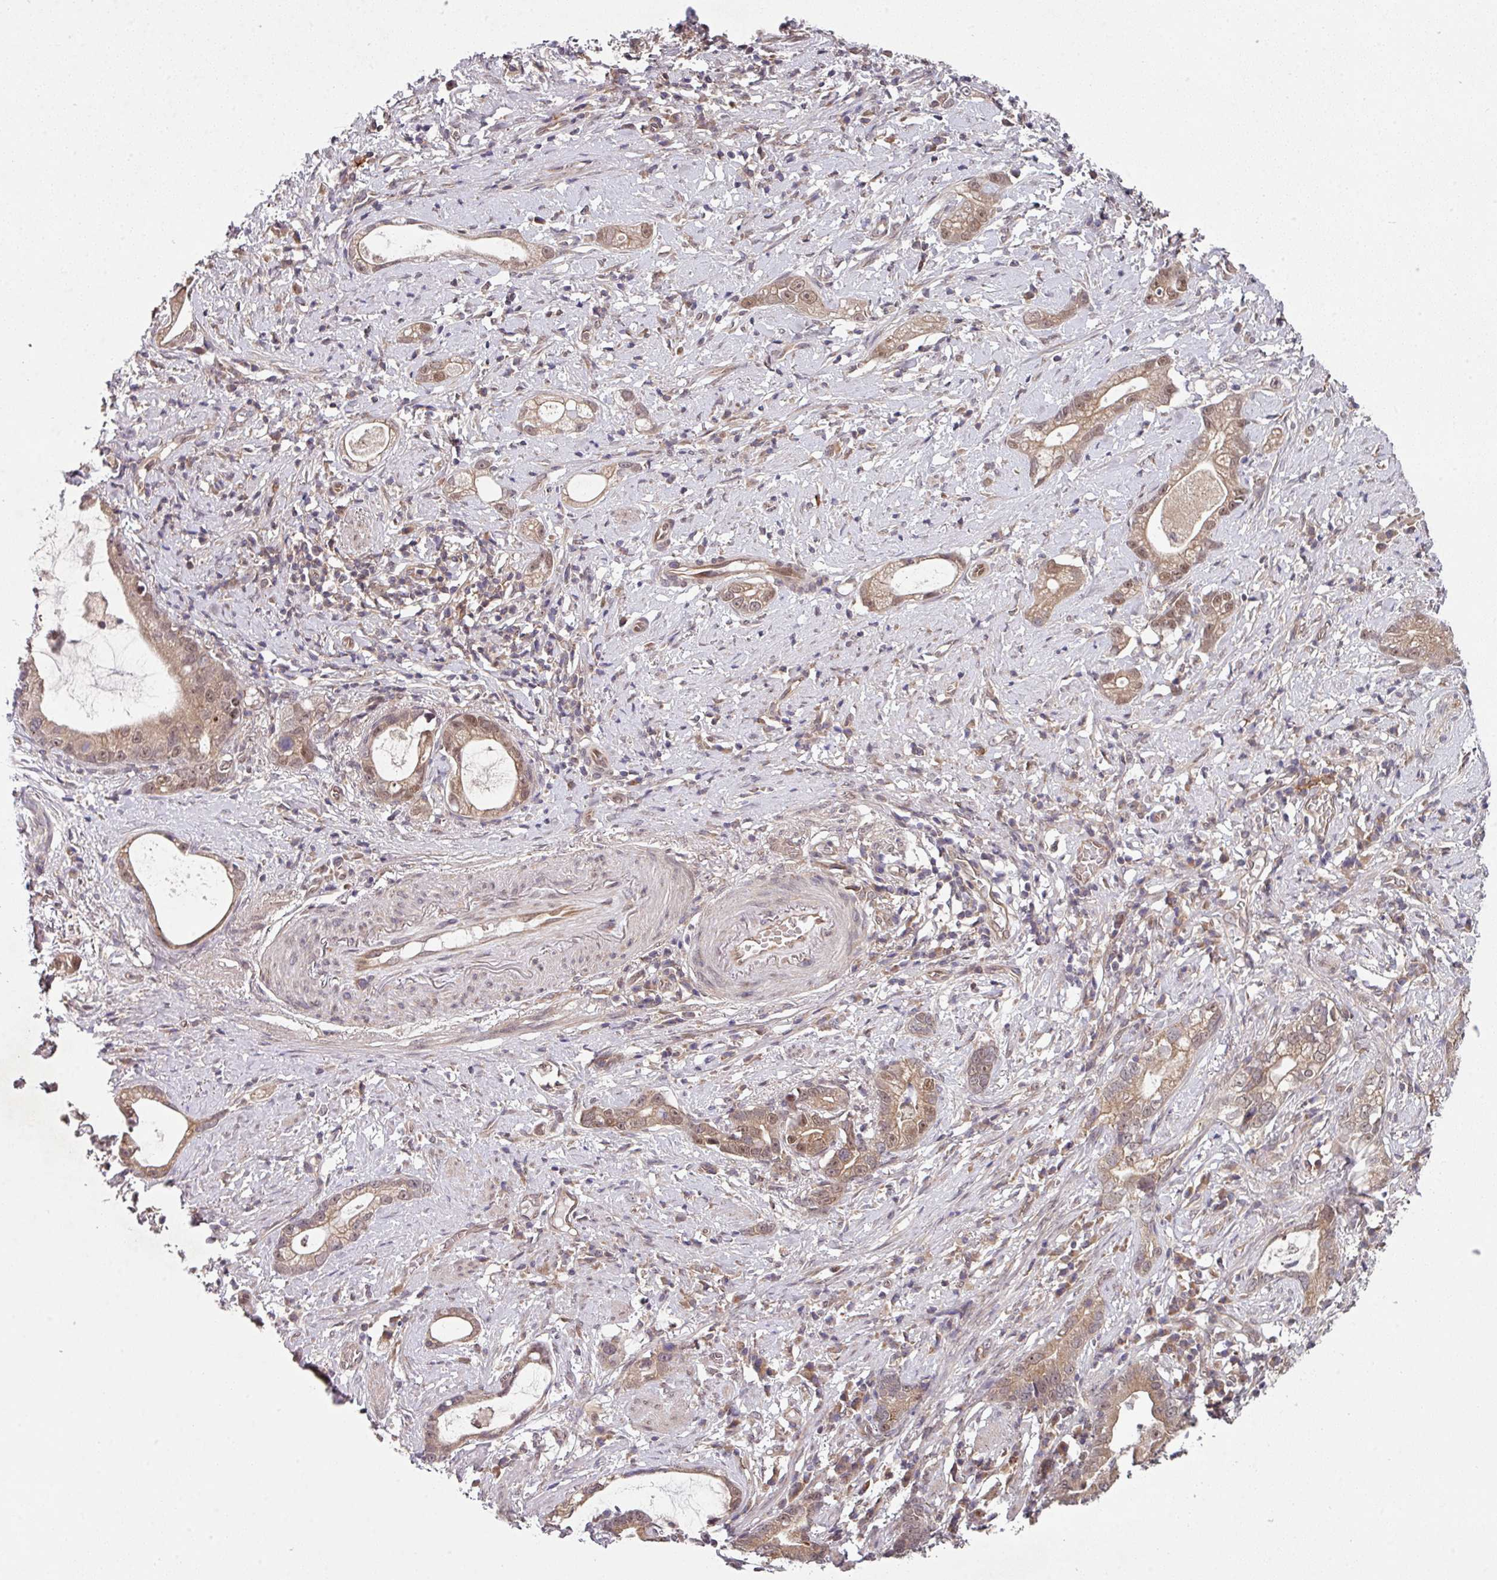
{"staining": {"intensity": "moderate", "quantity": ">75%", "location": "cytoplasmic/membranous,nuclear"}, "tissue": "stomach cancer", "cell_type": "Tumor cells", "image_type": "cancer", "snomed": [{"axis": "morphology", "description": "Adenocarcinoma, NOS"}, {"axis": "topography", "description": "Stomach"}], "caption": "There is medium levels of moderate cytoplasmic/membranous and nuclear positivity in tumor cells of stomach adenocarcinoma, as demonstrated by immunohistochemical staining (brown color).", "gene": "CAMLG", "patient": {"sex": "male", "age": 55}}